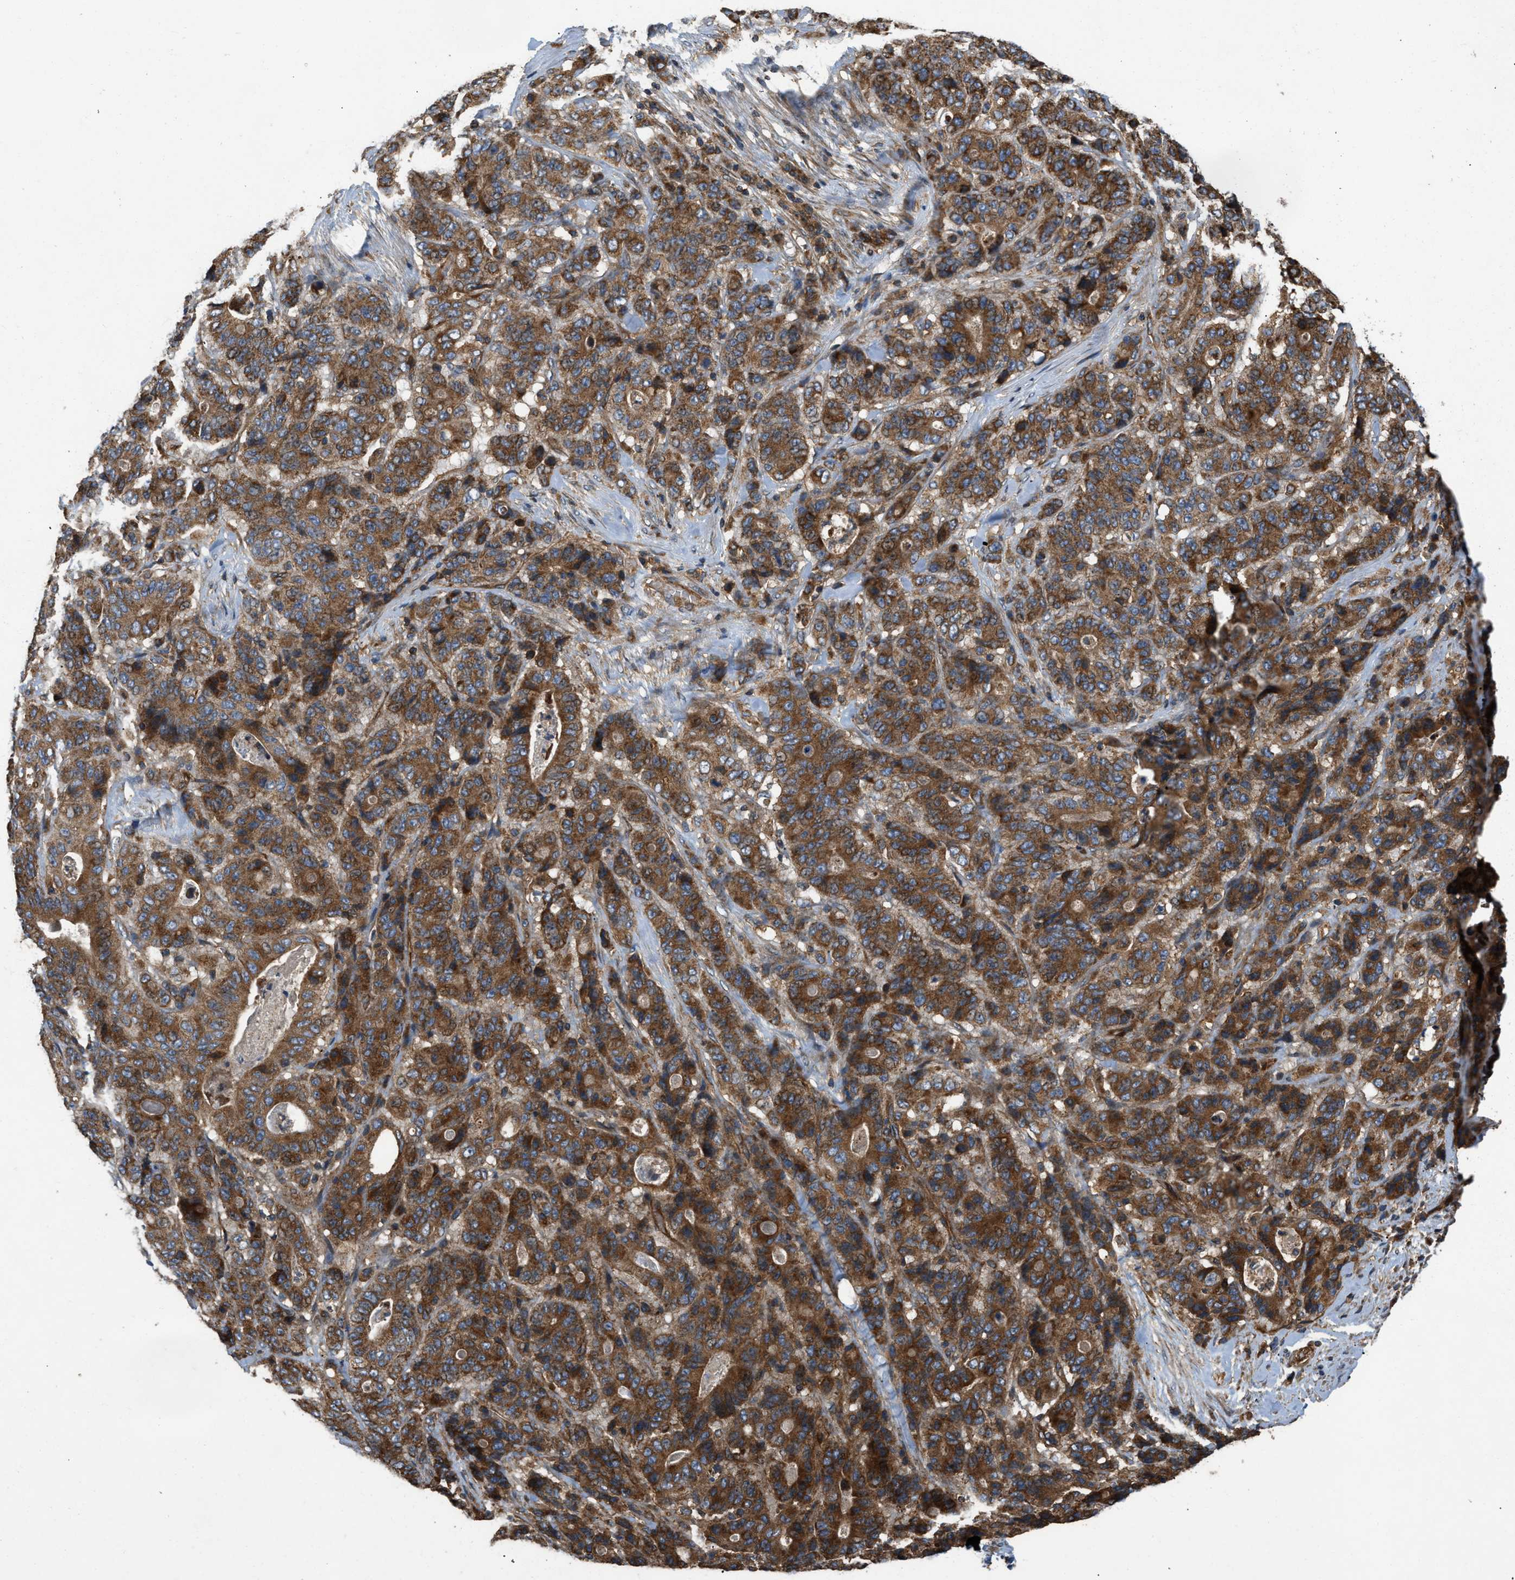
{"staining": {"intensity": "strong", "quantity": ">75%", "location": "cytoplasmic/membranous"}, "tissue": "stomach cancer", "cell_type": "Tumor cells", "image_type": "cancer", "snomed": [{"axis": "morphology", "description": "Adenocarcinoma, NOS"}, {"axis": "topography", "description": "Stomach"}], "caption": "Immunohistochemical staining of adenocarcinoma (stomach) reveals high levels of strong cytoplasmic/membranous protein staining in approximately >75% of tumor cells.", "gene": "GNB4", "patient": {"sex": "female", "age": 73}}